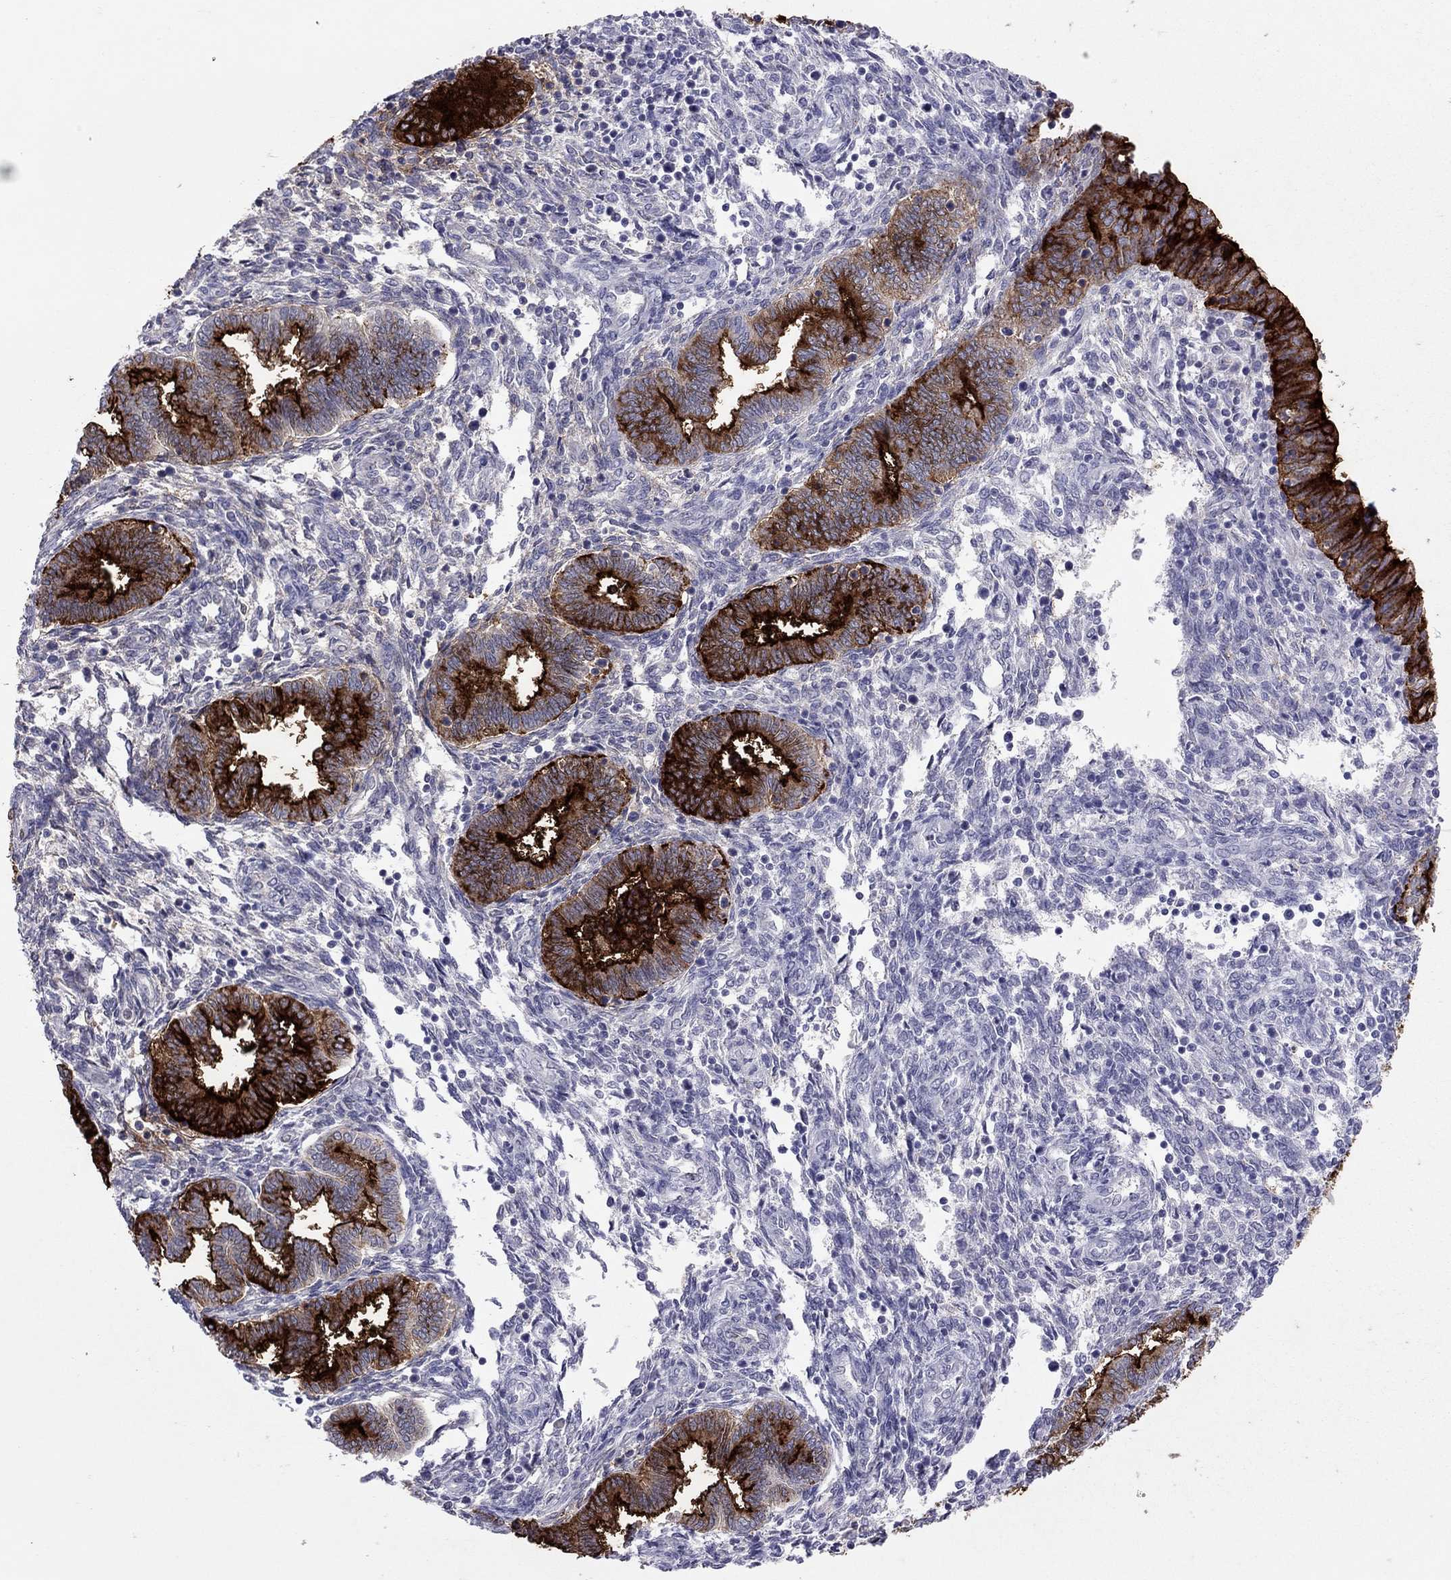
{"staining": {"intensity": "negative", "quantity": "none", "location": "none"}, "tissue": "endometrium", "cell_type": "Cells in endometrial stroma", "image_type": "normal", "snomed": [{"axis": "morphology", "description": "Normal tissue, NOS"}, {"axis": "topography", "description": "Endometrium"}], "caption": "Immunohistochemical staining of benign human endometrium reveals no significant expression in cells in endometrial stroma. (DAB (3,3'-diaminobenzidine) immunohistochemistry, high magnification).", "gene": "MUC16", "patient": {"sex": "female", "age": 42}}